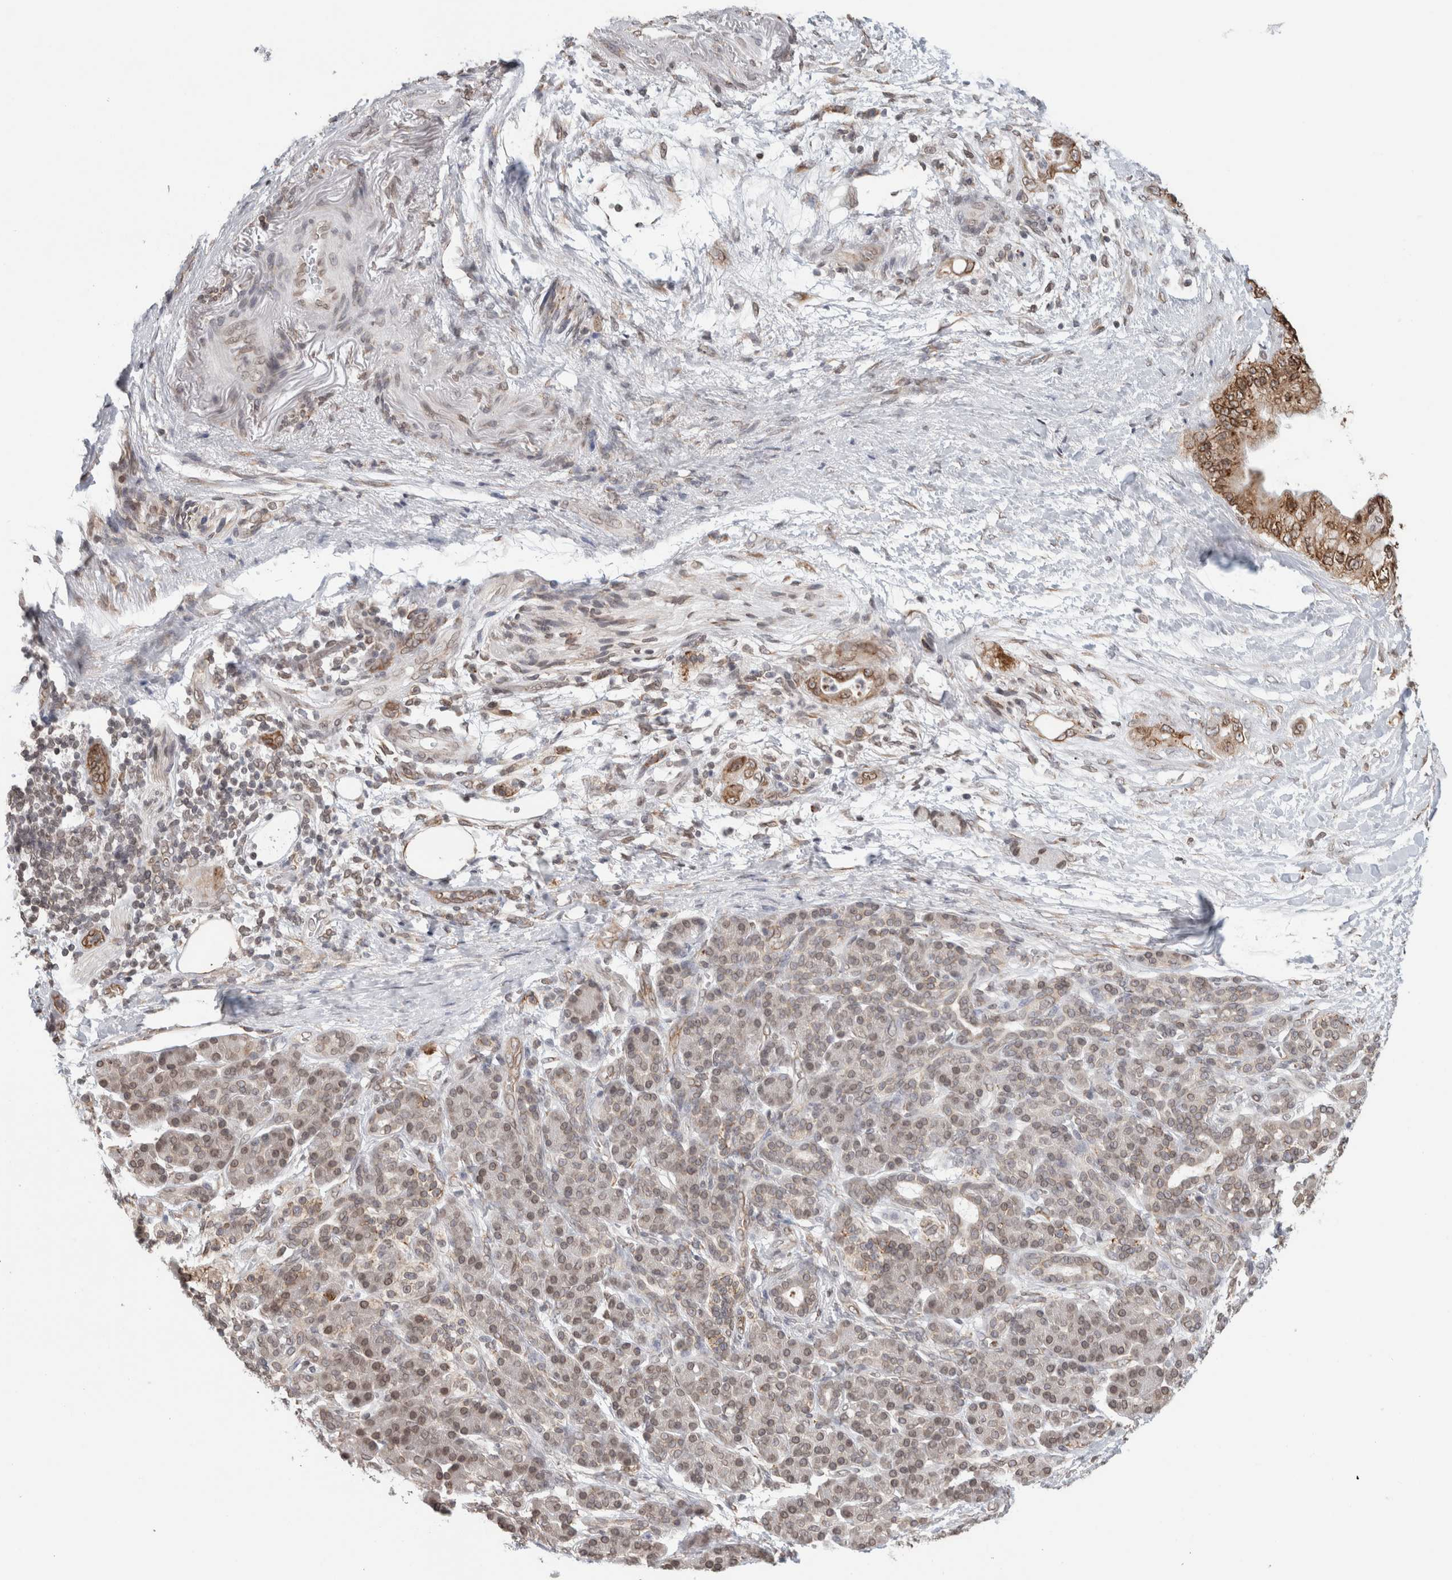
{"staining": {"intensity": "moderate", "quantity": ">75%", "location": "cytoplasmic/membranous,nuclear"}, "tissue": "pancreatic cancer", "cell_type": "Tumor cells", "image_type": "cancer", "snomed": [{"axis": "morphology", "description": "Adenocarcinoma, NOS"}, {"axis": "topography", "description": "Pancreas"}], "caption": "Immunohistochemistry image of neoplastic tissue: human pancreatic adenocarcinoma stained using immunohistochemistry (IHC) shows medium levels of moderate protein expression localized specifically in the cytoplasmic/membranous and nuclear of tumor cells, appearing as a cytoplasmic/membranous and nuclear brown color.", "gene": "RBMX2", "patient": {"sex": "male", "age": 59}}